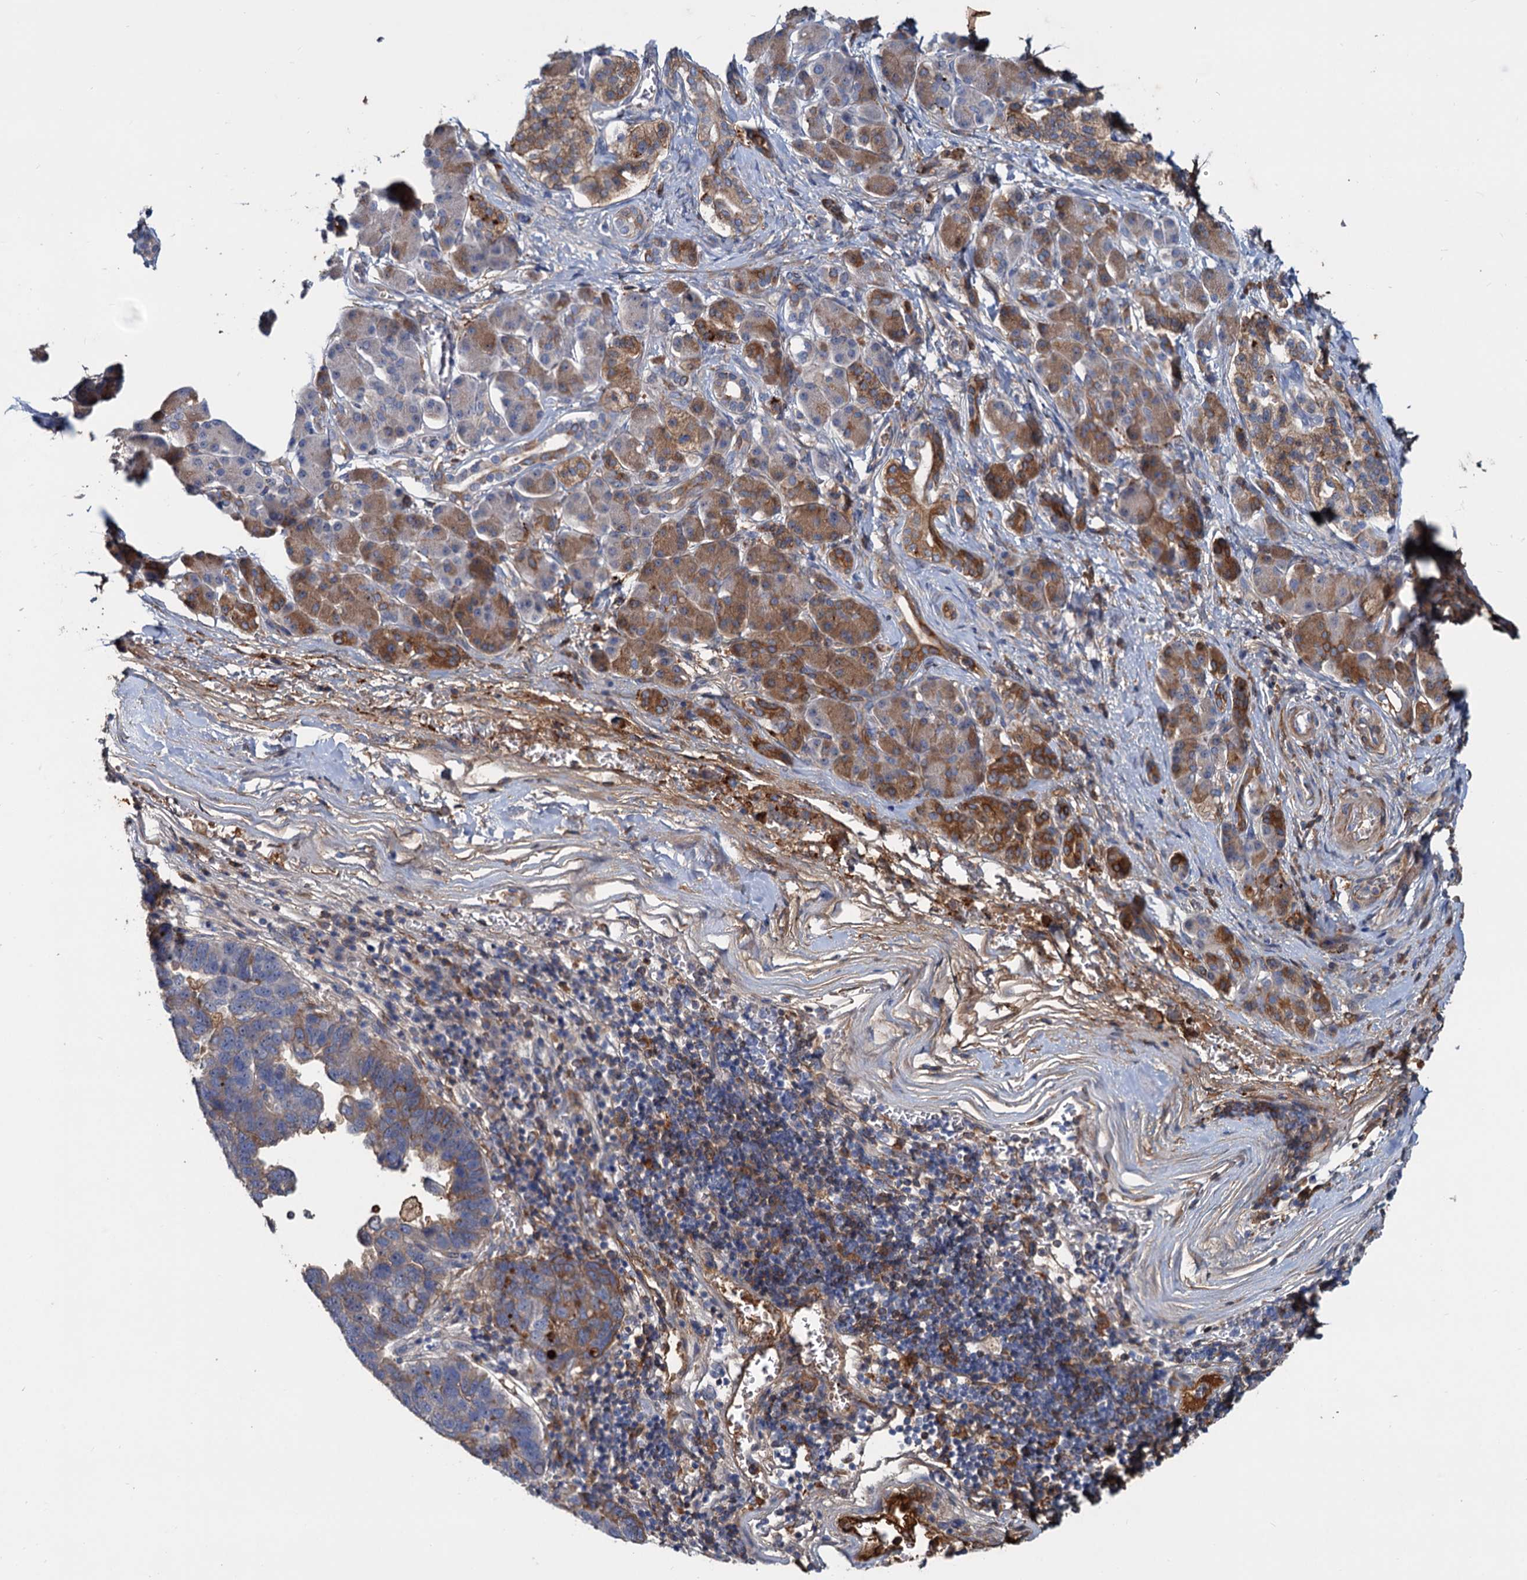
{"staining": {"intensity": "moderate", "quantity": "<25%", "location": "cytoplasmic/membranous"}, "tissue": "pancreatic cancer", "cell_type": "Tumor cells", "image_type": "cancer", "snomed": [{"axis": "morphology", "description": "Adenocarcinoma, NOS"}, {"axis": "topography", "description": "Pancreas"}], "caption": "Pancreatic adenocarcinoma was stained to show a protein in brown. There is low levels of moderate cytoplasmic/membranous staining in about <25% of tumor cells.", "gene": "CHRD", "patient": {"sex": "female", "age": 61}}